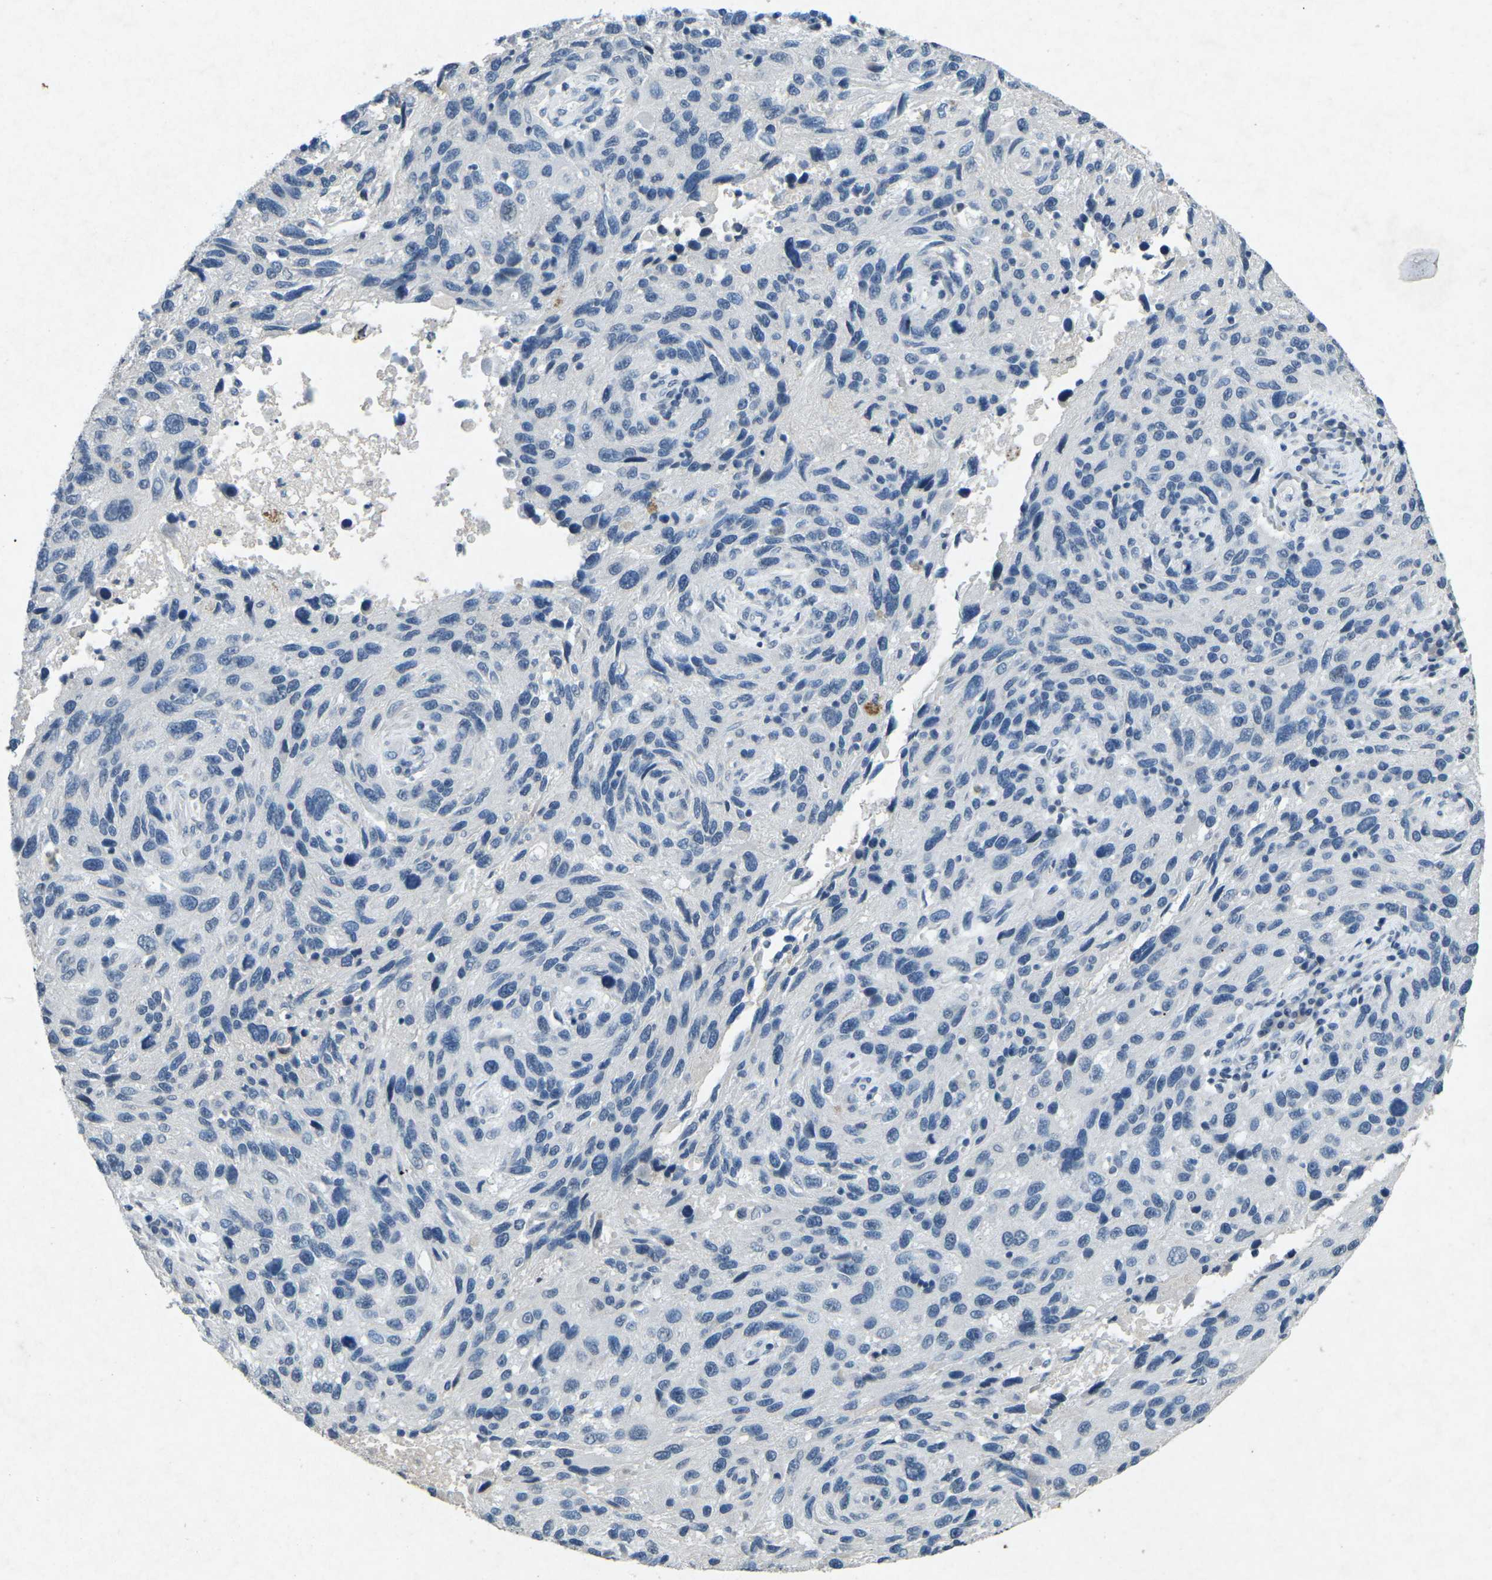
{"staining": {"intensity": "negative", "quantity": "none", "location": "none"}, "tissue": "melanoma", "cell_type": "Tumor cells", "image_type": "cancer", "snomed": [{"axis": "morphology", "description": "Malignant melanoma, NOS"}, {"axis": "topography", "description": "Skin"}], "caption": "A photomicrograph of human melanoma is negative for staining in tumor cells.", "gene": "A1BG", "patient": {"sex": "male", "age": 53}}